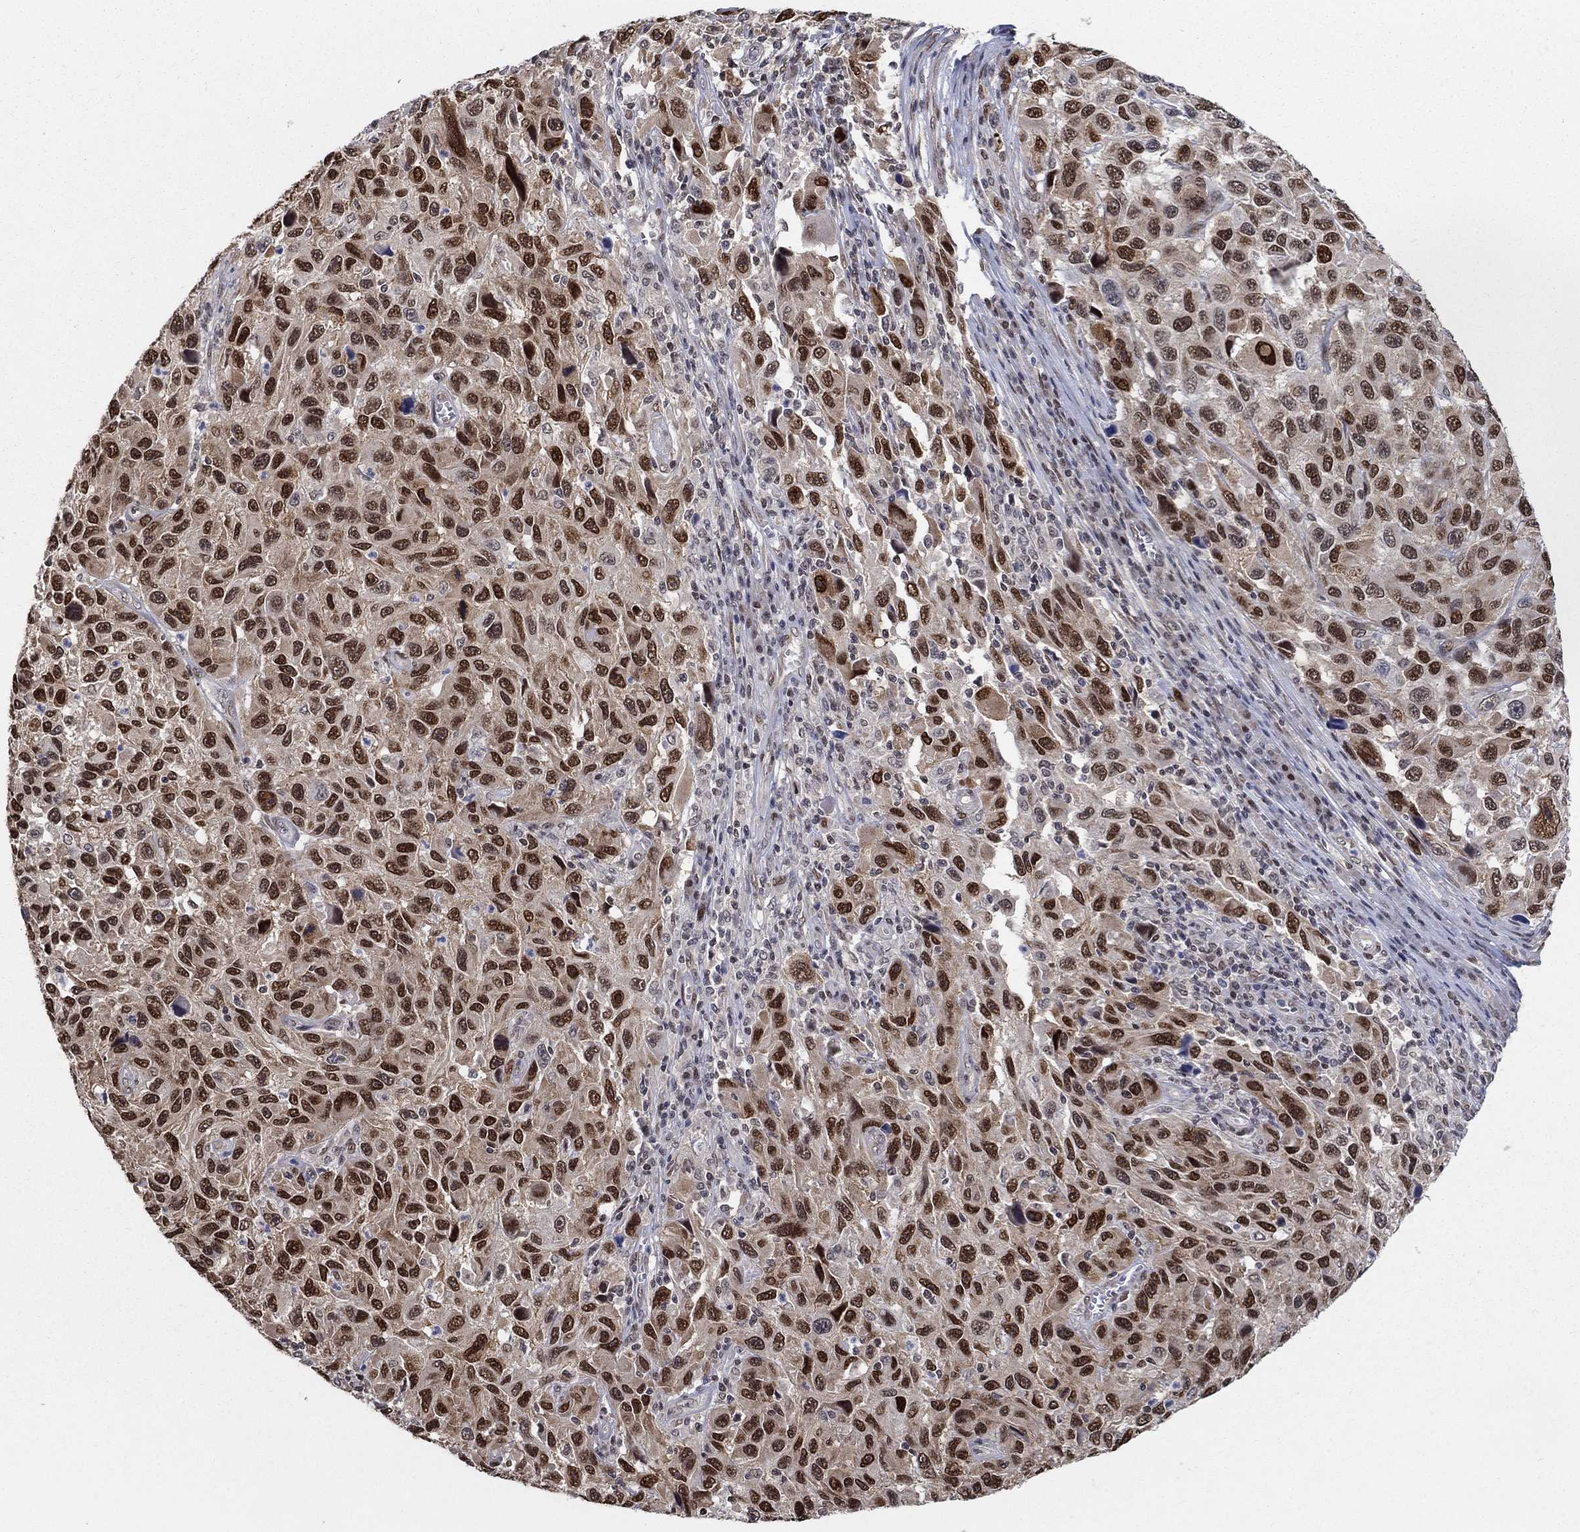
{"staining": {"intensity": "strong", "quantity": ">75%", "location": "nuclear"}, "tissue": "melanoma", "cell_type": "Tumor cells", "image_type": "cancer", "snomed": [{"axis": "morphology", "description": "Malignant melanoma, NOS"}, {"axis": "topography", "description": "Skin"}], "caption": "Tumor cells display high levels of strong nuclear expression in about >75% of cells in human melanoma. Immunohistochemistry stains the protein of interest in brown and the nuclei are stained blue.", "gene": "CENPE", "patient": {"sex": "male", "age": 53}}